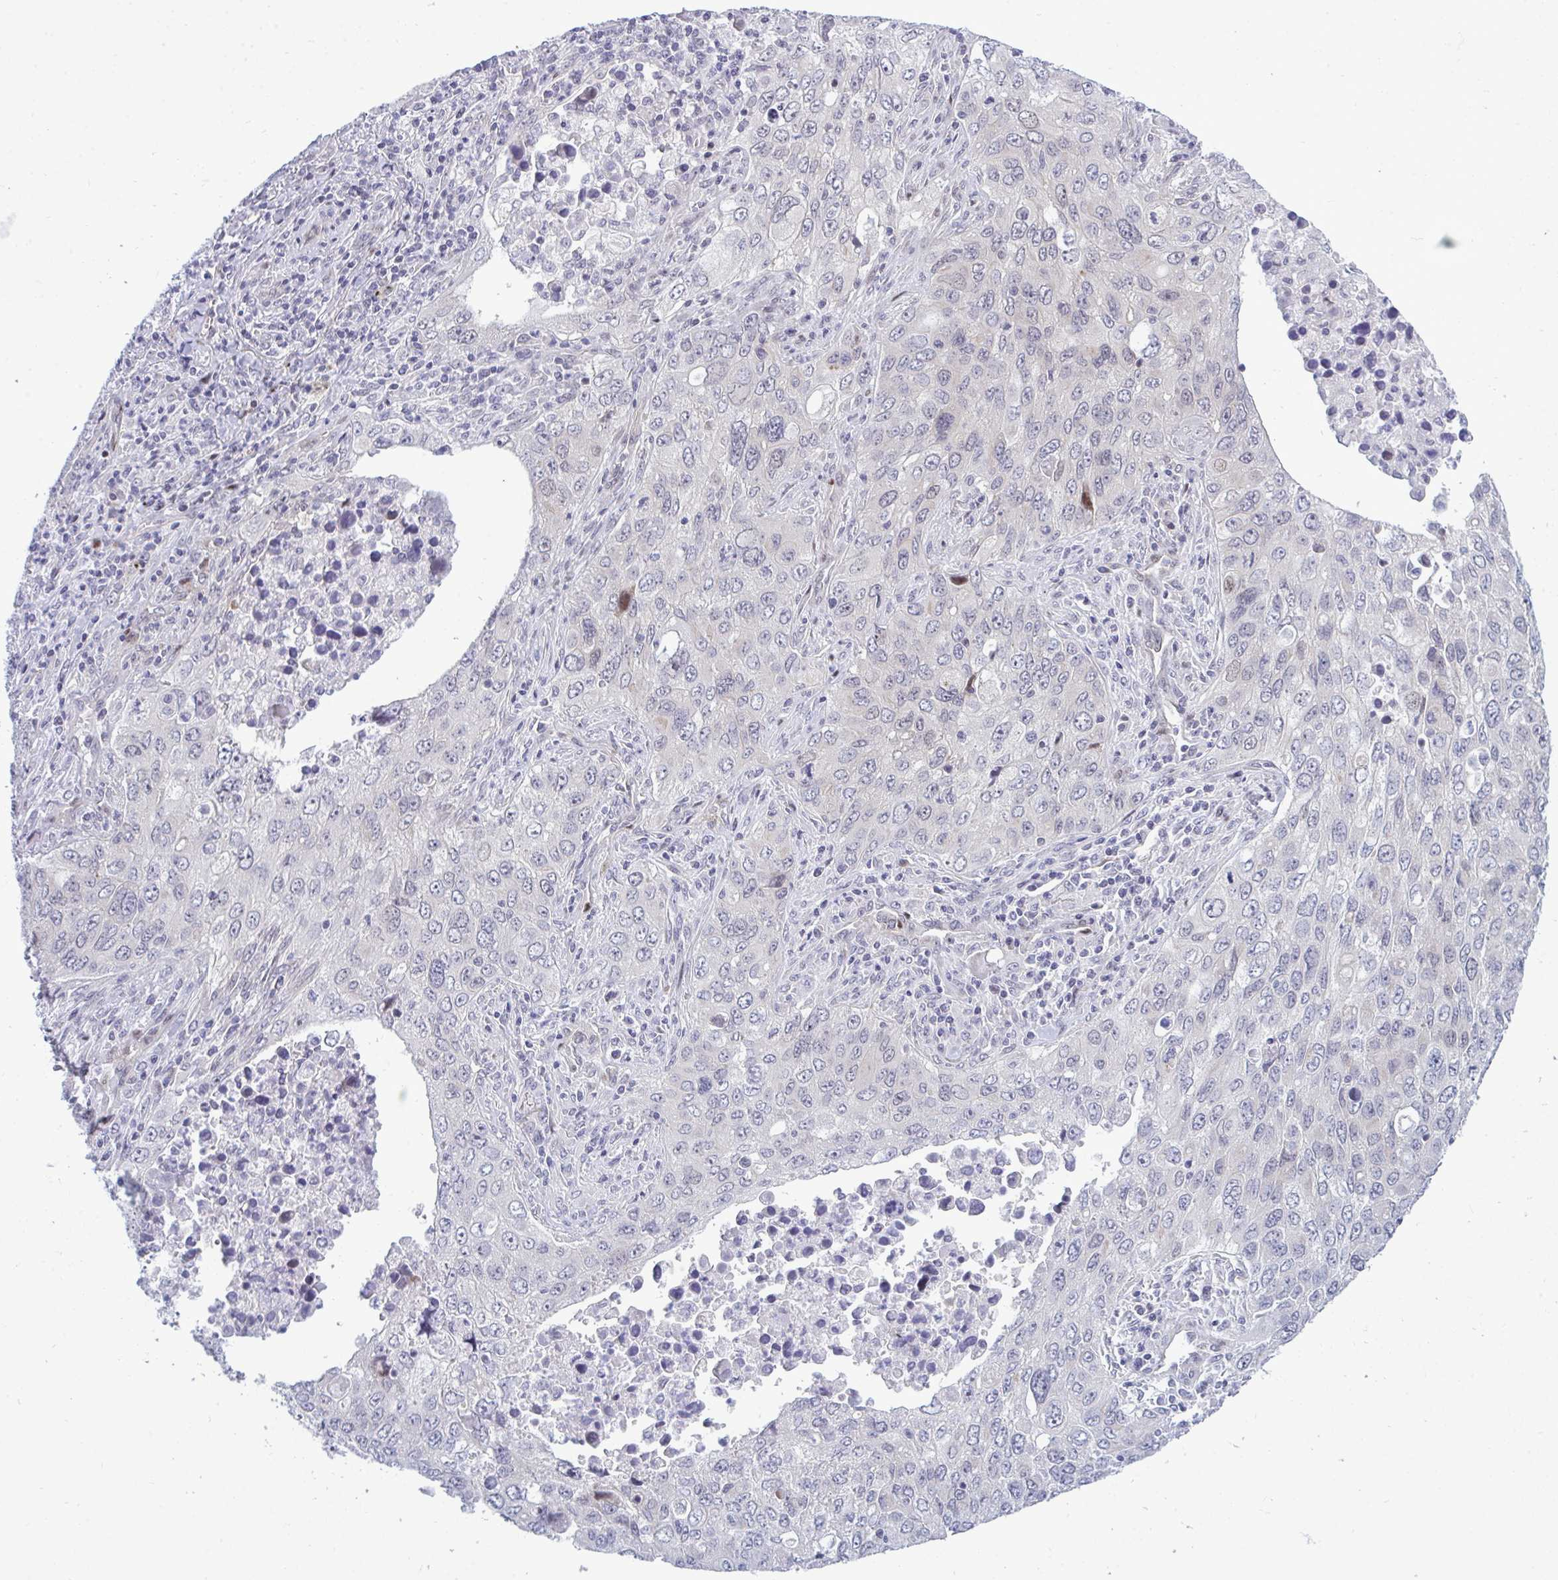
{"staining": {"intensity": "moderate", "quantity": "<25%", "location": "nuclear"}, "tissue": "lung cancer", "cell_type": "Tumor cells", "image_type": "cancer", "snomed": [{"axis": "morphology", "description": "Adenocarcinoma, NOS"}, {"axis": "morphology", "description": "Adenocarcinoma, metastatic, NOS"}, {"axis": "topography", "description": "Lymph node"}, {"axis": "topography", "description": "Lung"}], "caption": "This micrograph exhibits IHC staining of human lung cancer, with low moderate nuclear expression in approximately <25% of tumor cells.", "gene": "TAB1", "patient": {"sex": "female", "age": 42}}